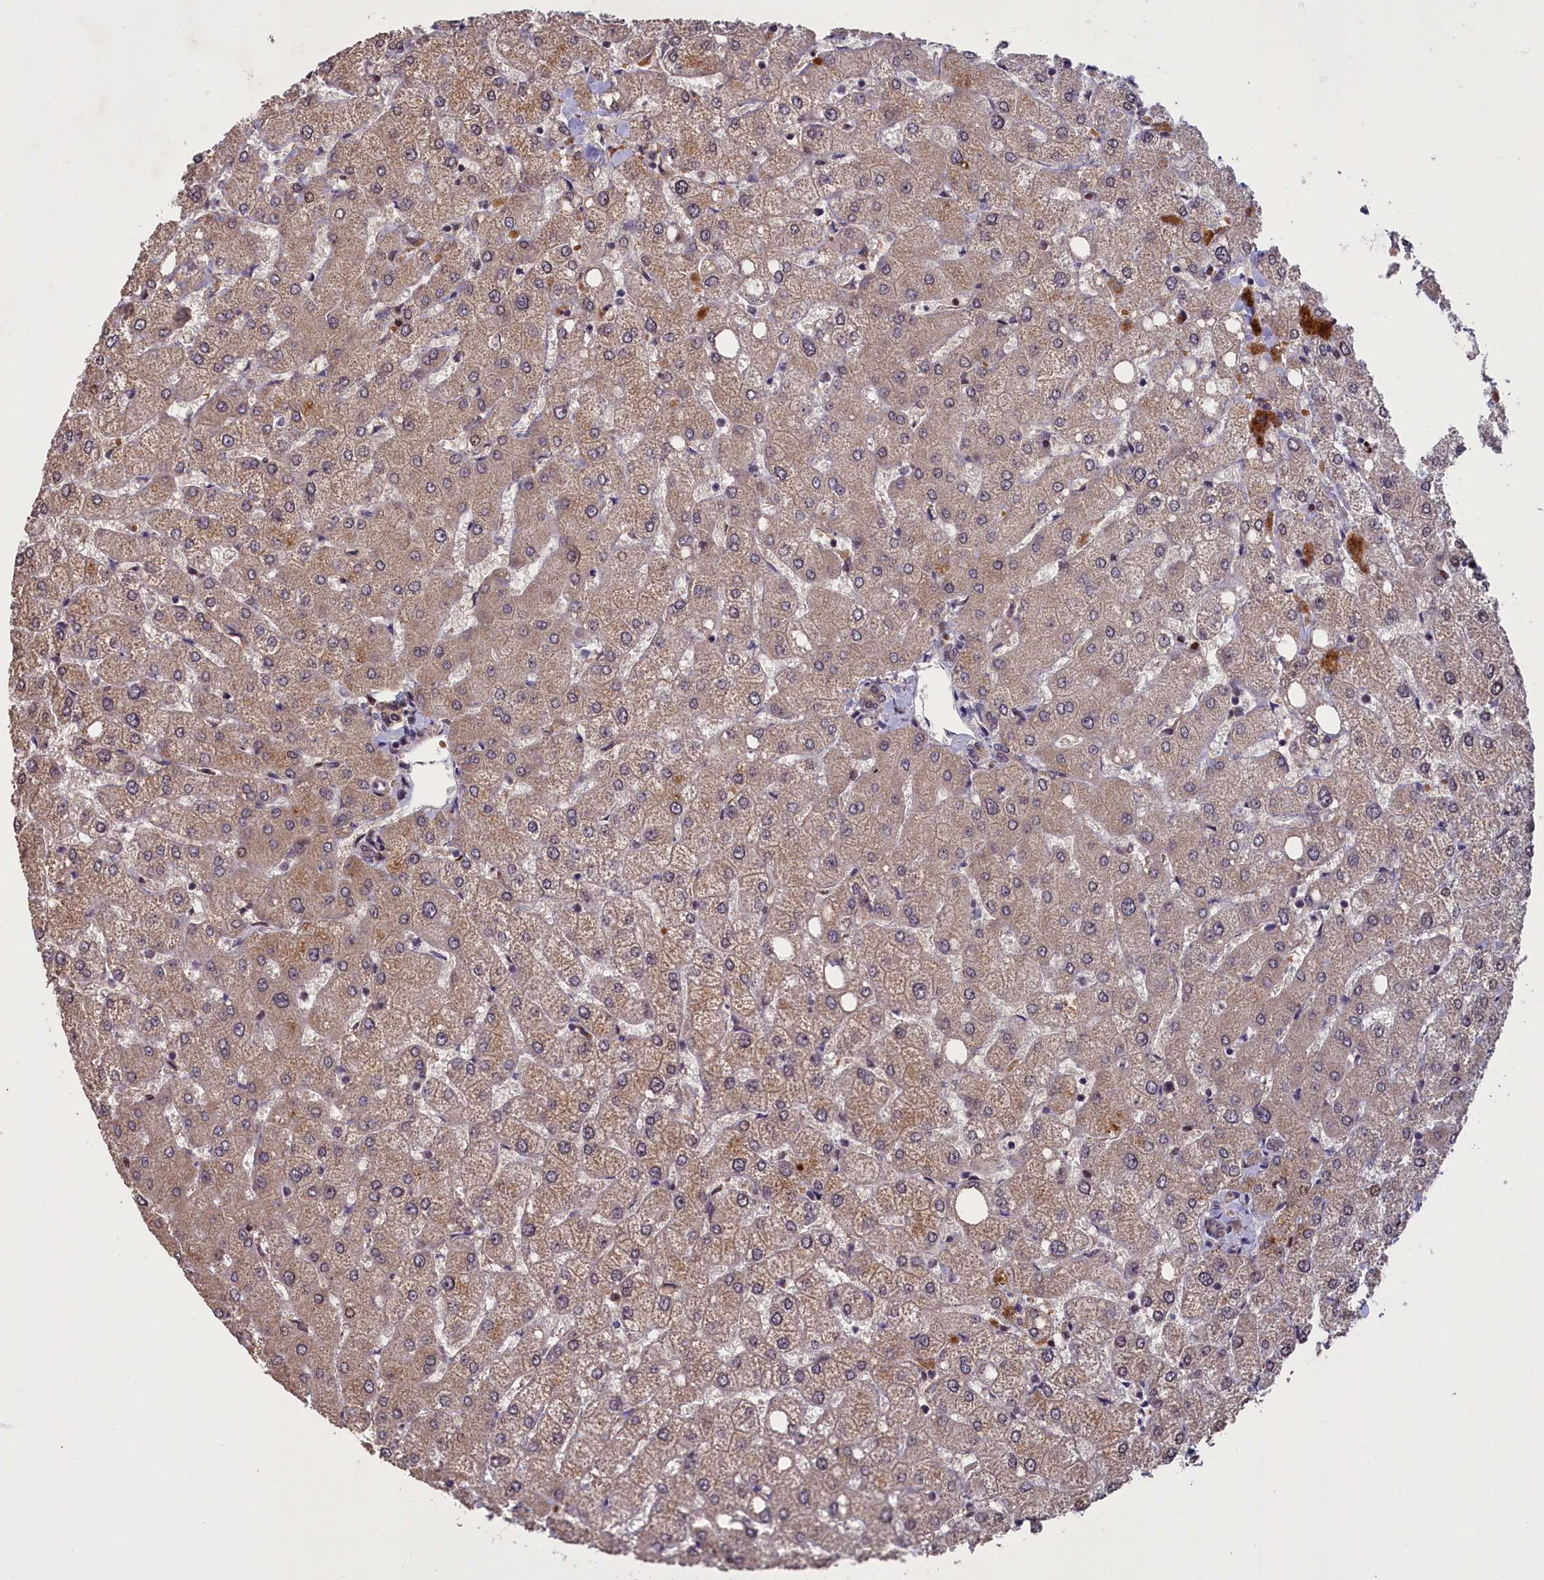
{"staining": {"intensity": "moderate", "quantity": "25%-75%", "location": "cytoplasmic/membranous,nuclear"}, "tissue": "liver", "cell_type": "Cholangiocytes", "image_type": "normal", "snomed": [{"axis": "morphology", "description": "Normal tissue, NOS"}, {"axis": "topography", "description": "Liver"}], "caption": "A photomicrograph of liver stained for a protein reveals moderate cytoplasmic/membranous,nuclear brown staining in cholangiocytes. The staining is performed using DAB (3,3'-diaminobenzidine) brown chromogen to label protein expression. The nuclei are counter-stained blue using hematoxylin.", "gene": "NUBP1", "patient": {"sex": "female", "age": 54}}